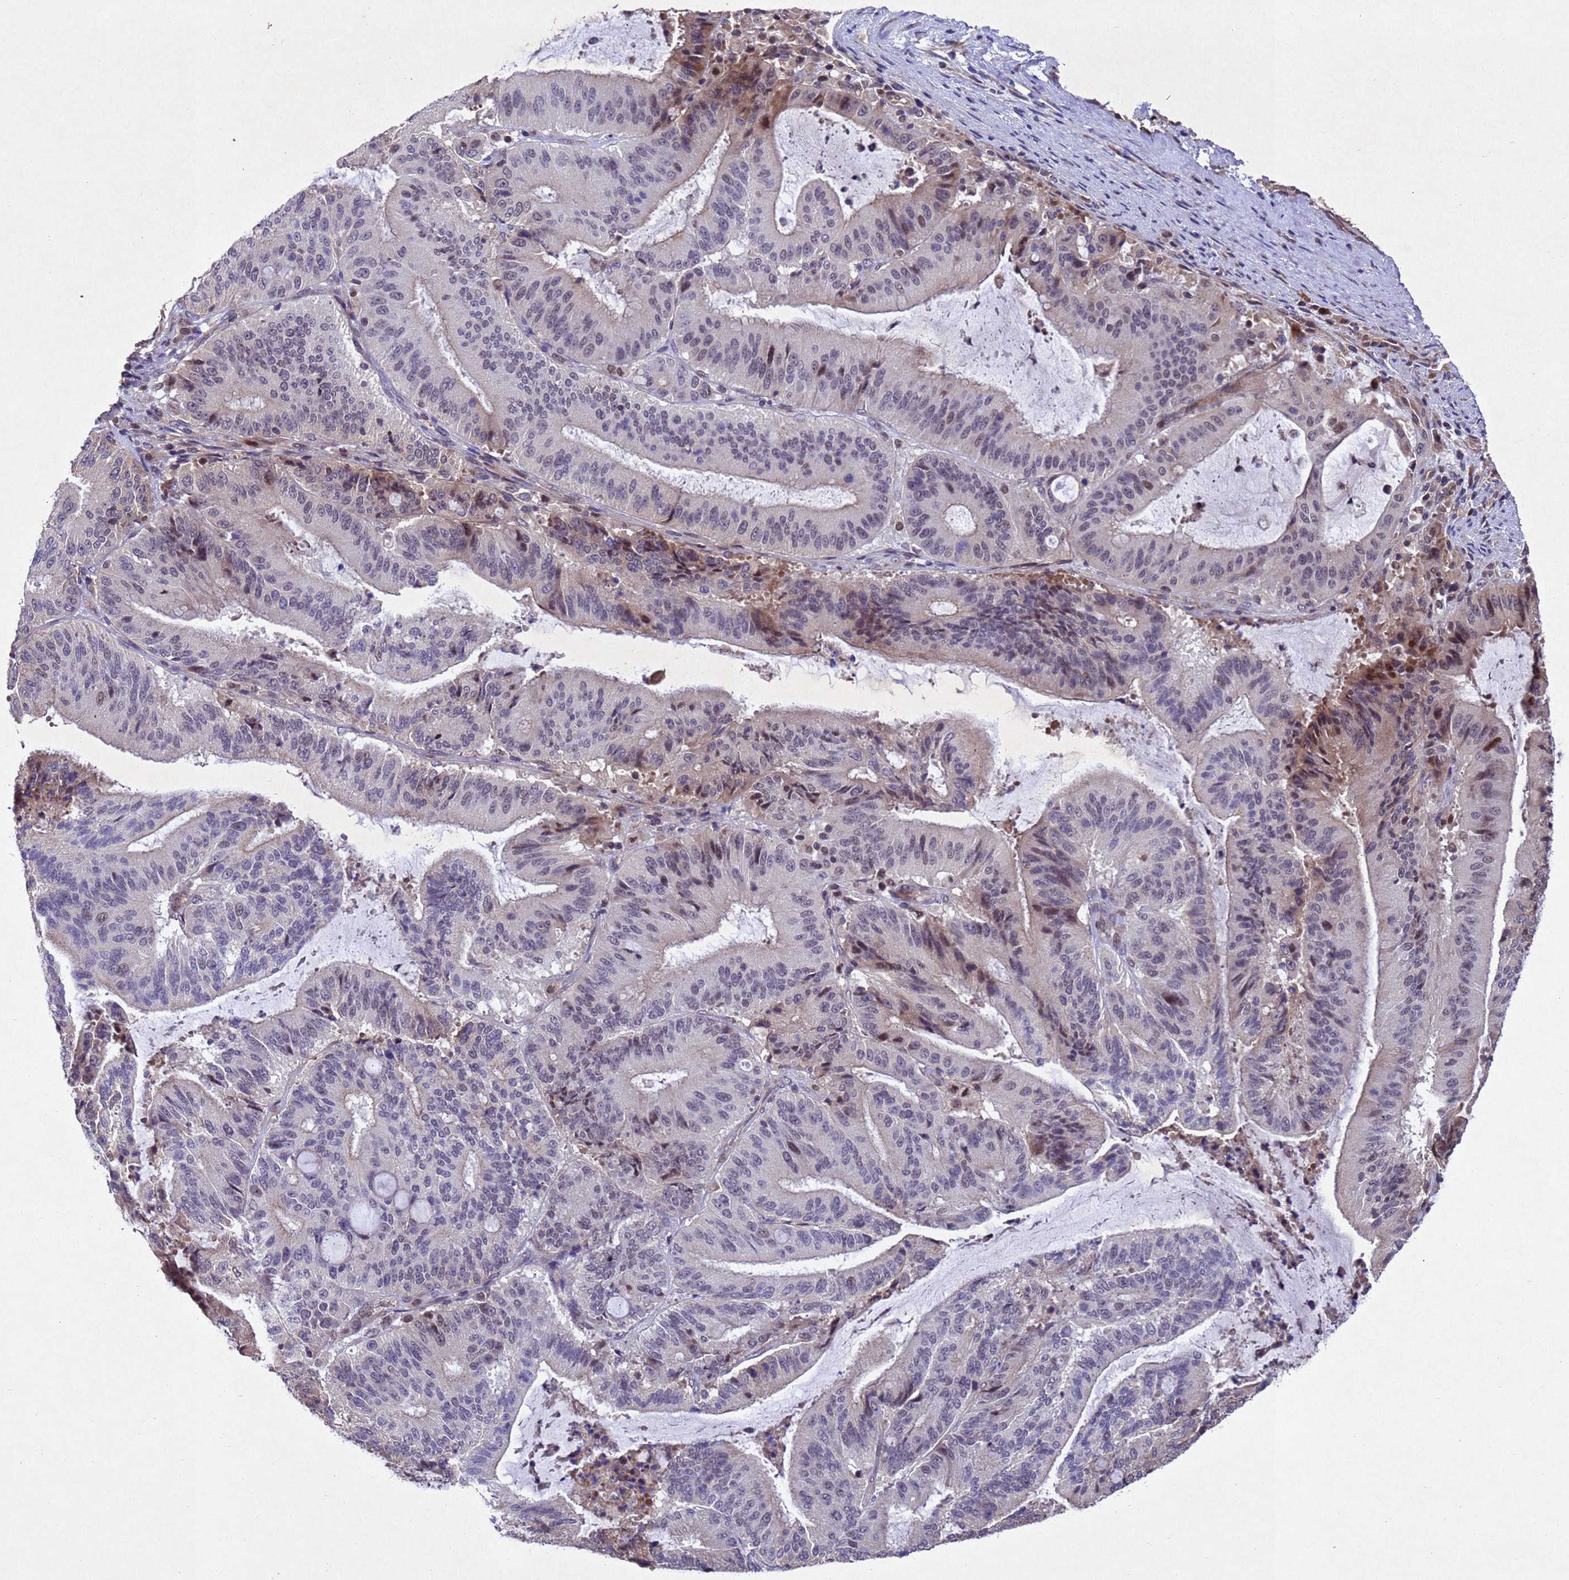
{"staining": {"intensity": "moderate", "quantity": "<25%", "location": "cytoplasmic/membranous,nuclear"}, "tissue": "liver cancer", "cell_type": "Tumor cells", "image_type": "cancer", "snomed": [{"axis": "morphology", "description": "Normal tissue, NOS"}, {"axis": "morphology", "description": "Cholangiocarcinoma"}, {"axis": "topography", "description": "Liver"}, {"axis": "topography", "description": "Peripheral nerve tissue"}], "caption": "Approximately <25% of tumor cells in human liver cancer (cholangiocarcinoma) display moderate cytoplasmic/membranous and nuclear protein staining as visualized by brown immunohistochemical staining.", "gene": "TBK1", "patient": {"sex": "female", "age": 73}}